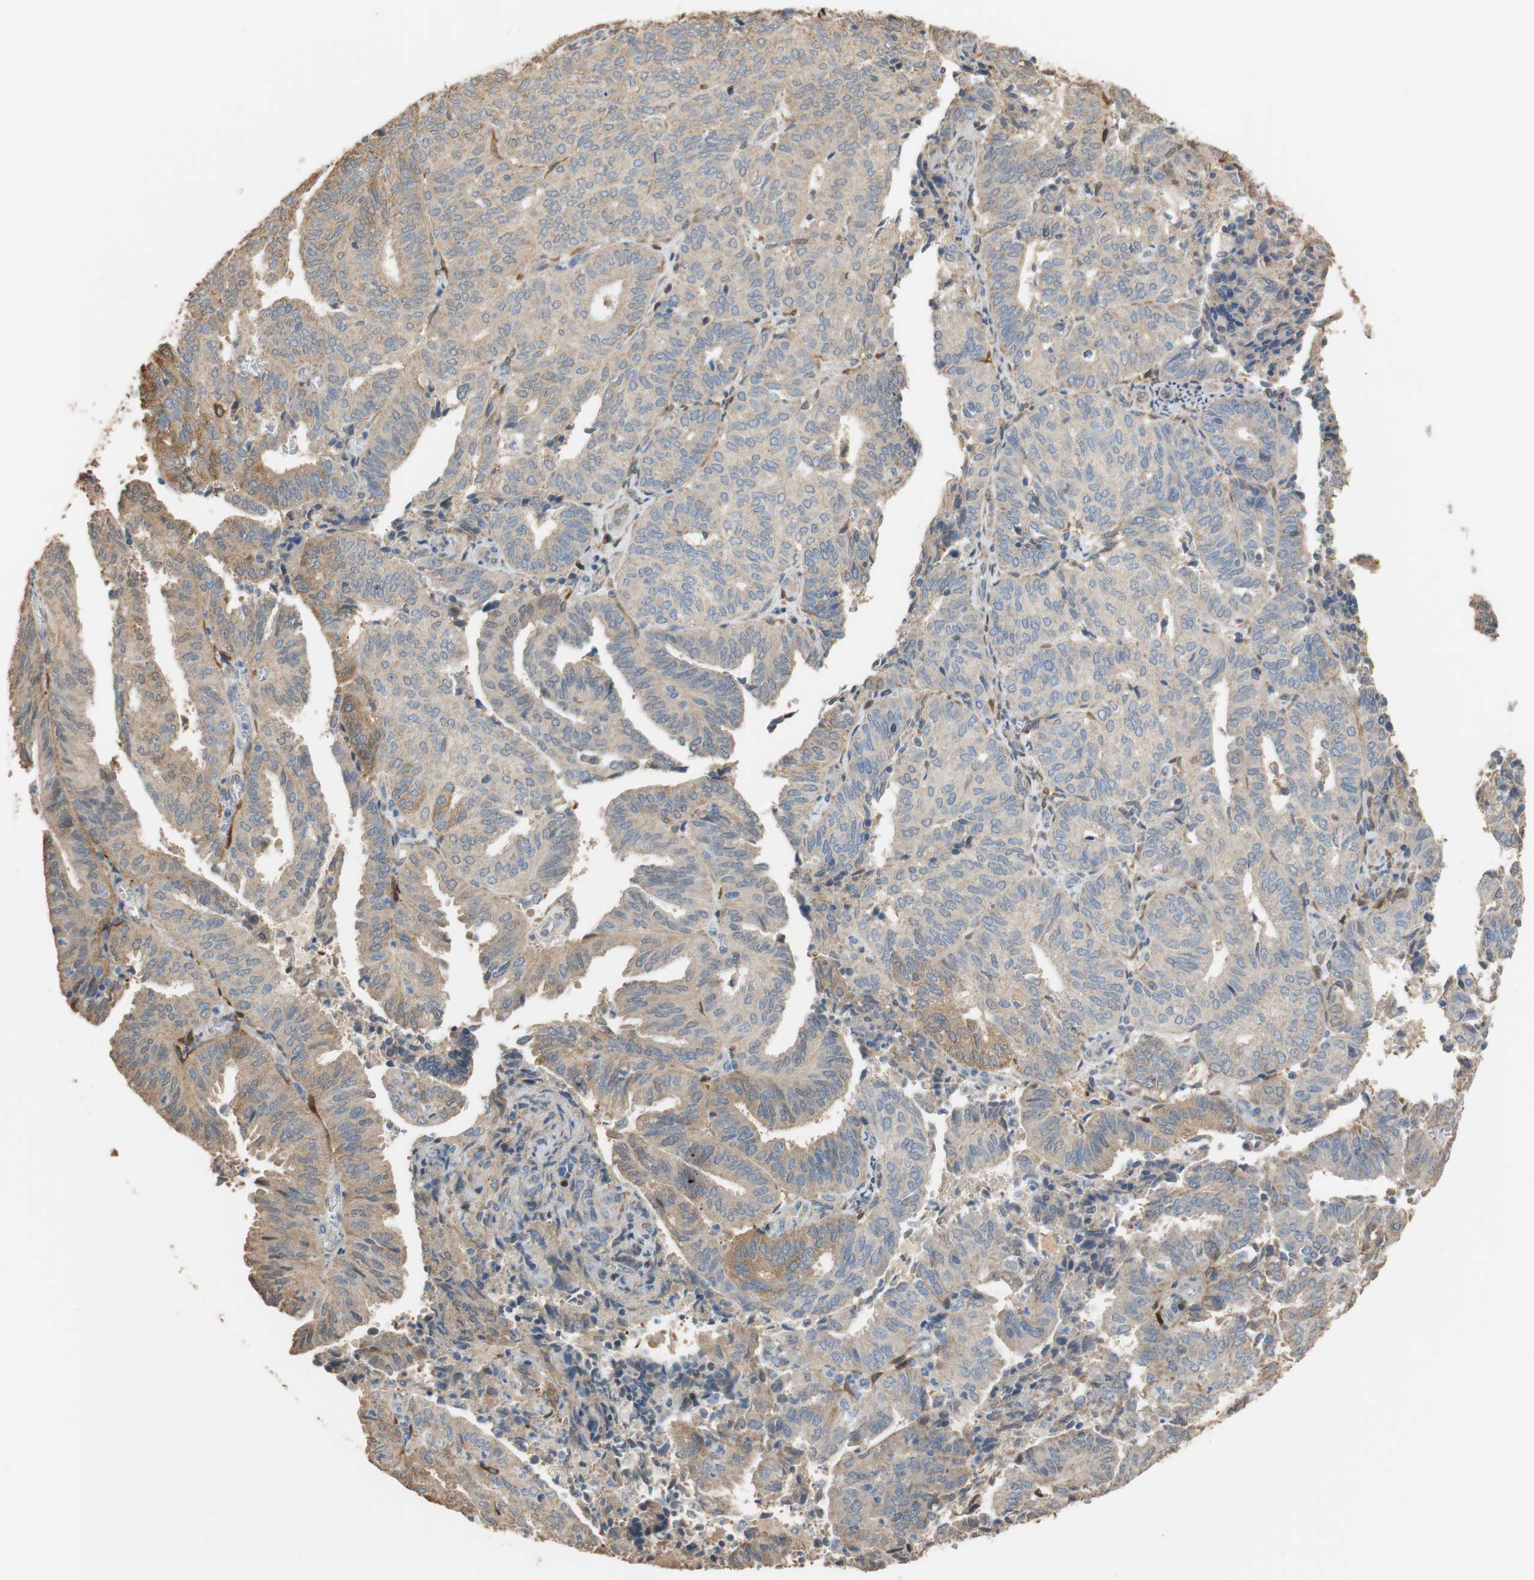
{"staining": {"intensity": "moderate", "quantity": ">75%", "location": "cytoplasmic/membranous"}, "tissue": "endometrial cancer", "cell_type": "Tumor cells", "image_type": "cancer", "snomed": [{"axis": "morphology", "description": "Adenocarcinoma, NOS"}, {"axis": "topography", "description": "Uterus"}], "caption": "An IHC photomicrograph of tumor tissue is shown. Protein staining in brown labels moderate cytoplasmic/membranous positivity in endometrial cancer within tumor cells.", "gene": "ALDH1A2", "patient": {"sex": "female", "age": 60}}